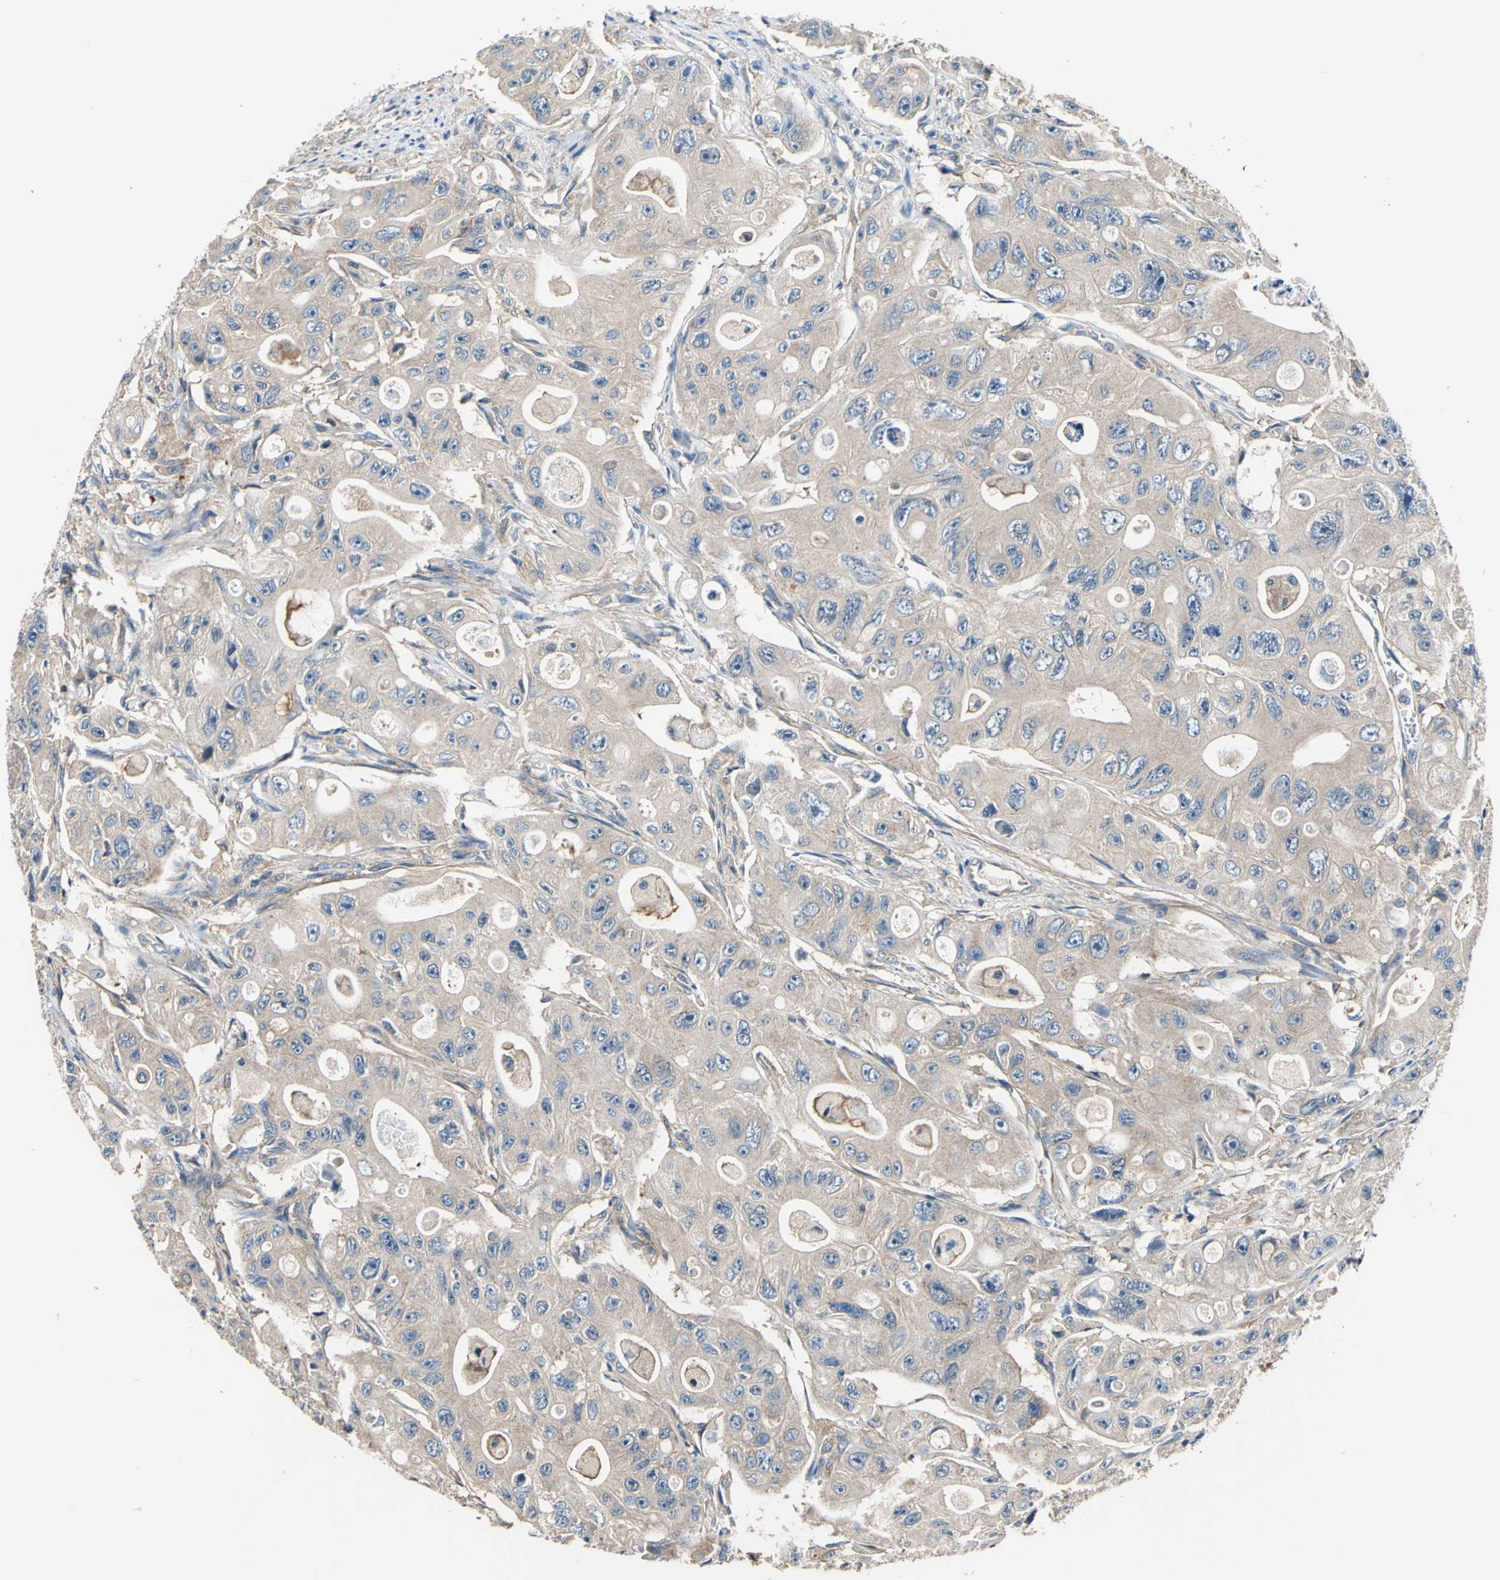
{"staining": {"intensity": "weak", "quantity": "25%-75%", "location": "cytoplasmic/membranous"}, "tissue": "colorectal cancer", "cell_type": "Tumor cells", "image_type": "cancer", "snomed": [{"axis": "morphology", "description": "Adenocarcinoma, NOS"}, {"axis": "topography", "description": "Colon"}], "caption": "Immunohistochemistry (DAB (3,3'-diaminobenzidine)) staining of human colorectal adenocarcinoma reveals weak cytoplasmic/membranous protein expression in about 25%-75% of tumor cells.", "gene": "DDX3Y", "patient": {"sex": "female", "age": 46}}